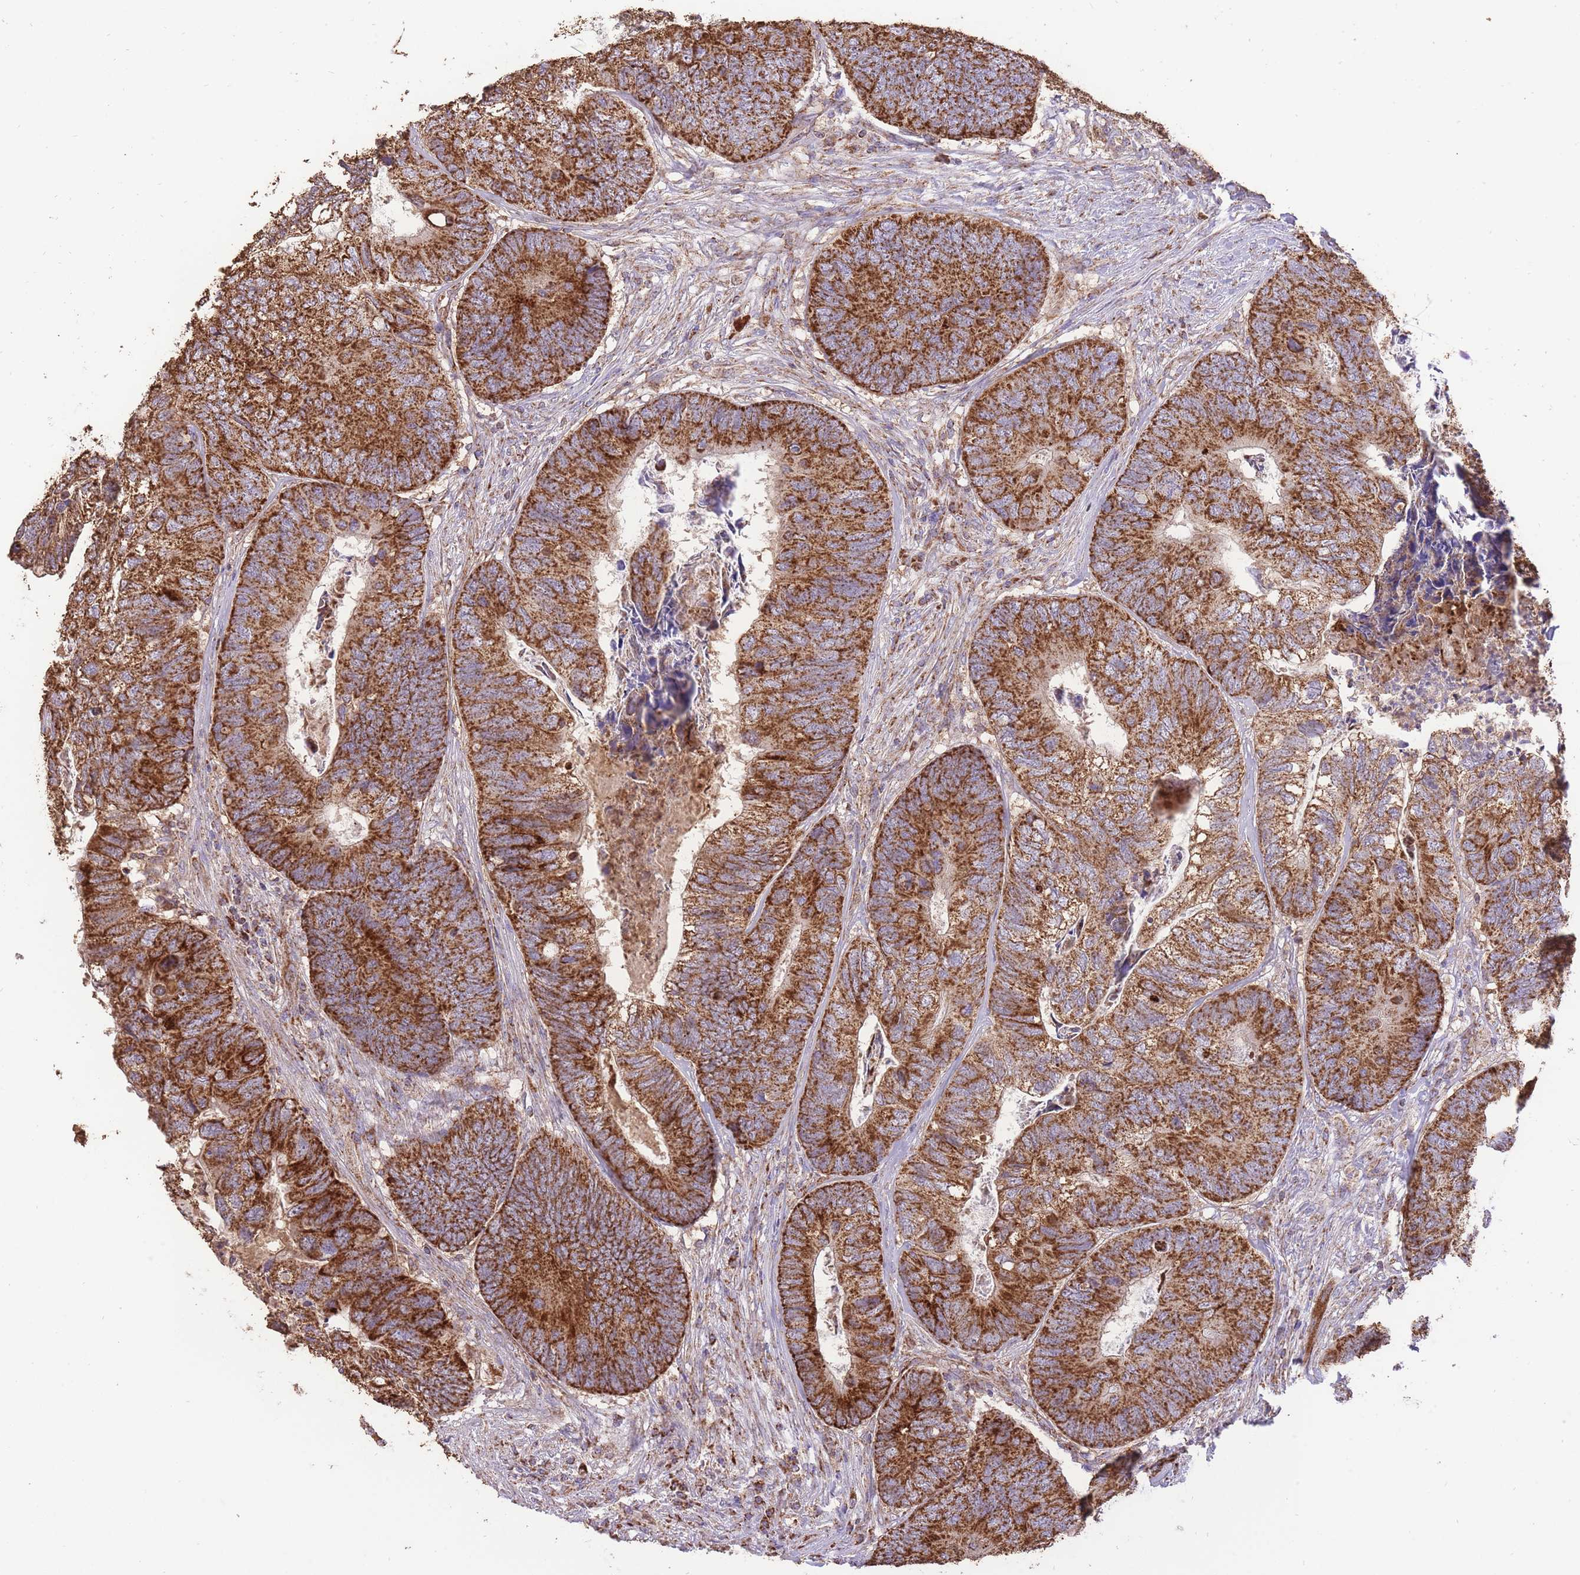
{"staining": {"intensity": "strong", "quantity": ">75%", "location": "cytoplasmic/membranous"}, "tissue": "colorectal cancer", "cell_type": "Tumor cells", "image_type": "cancer", "snomed": [{"axis": "morphology", "description": "Adenocarcinoma, NOS"}, {"axis": "topography", "description": "Colon"}], "caption": "Immunohistochemistry staining of colorectal adenocarcinoma, which reveals high levels of strong cytoplasmic/membranous staining in about >75% of tumor cells indicating strong cytoplasmic/membranous protein positivity. The staining was performed using DAB (brown) for protein detection and nuclei were counterstained in hematoxylin (blue).", "gene": "PREP", "patient": {"sex": "female", "age": 67}}